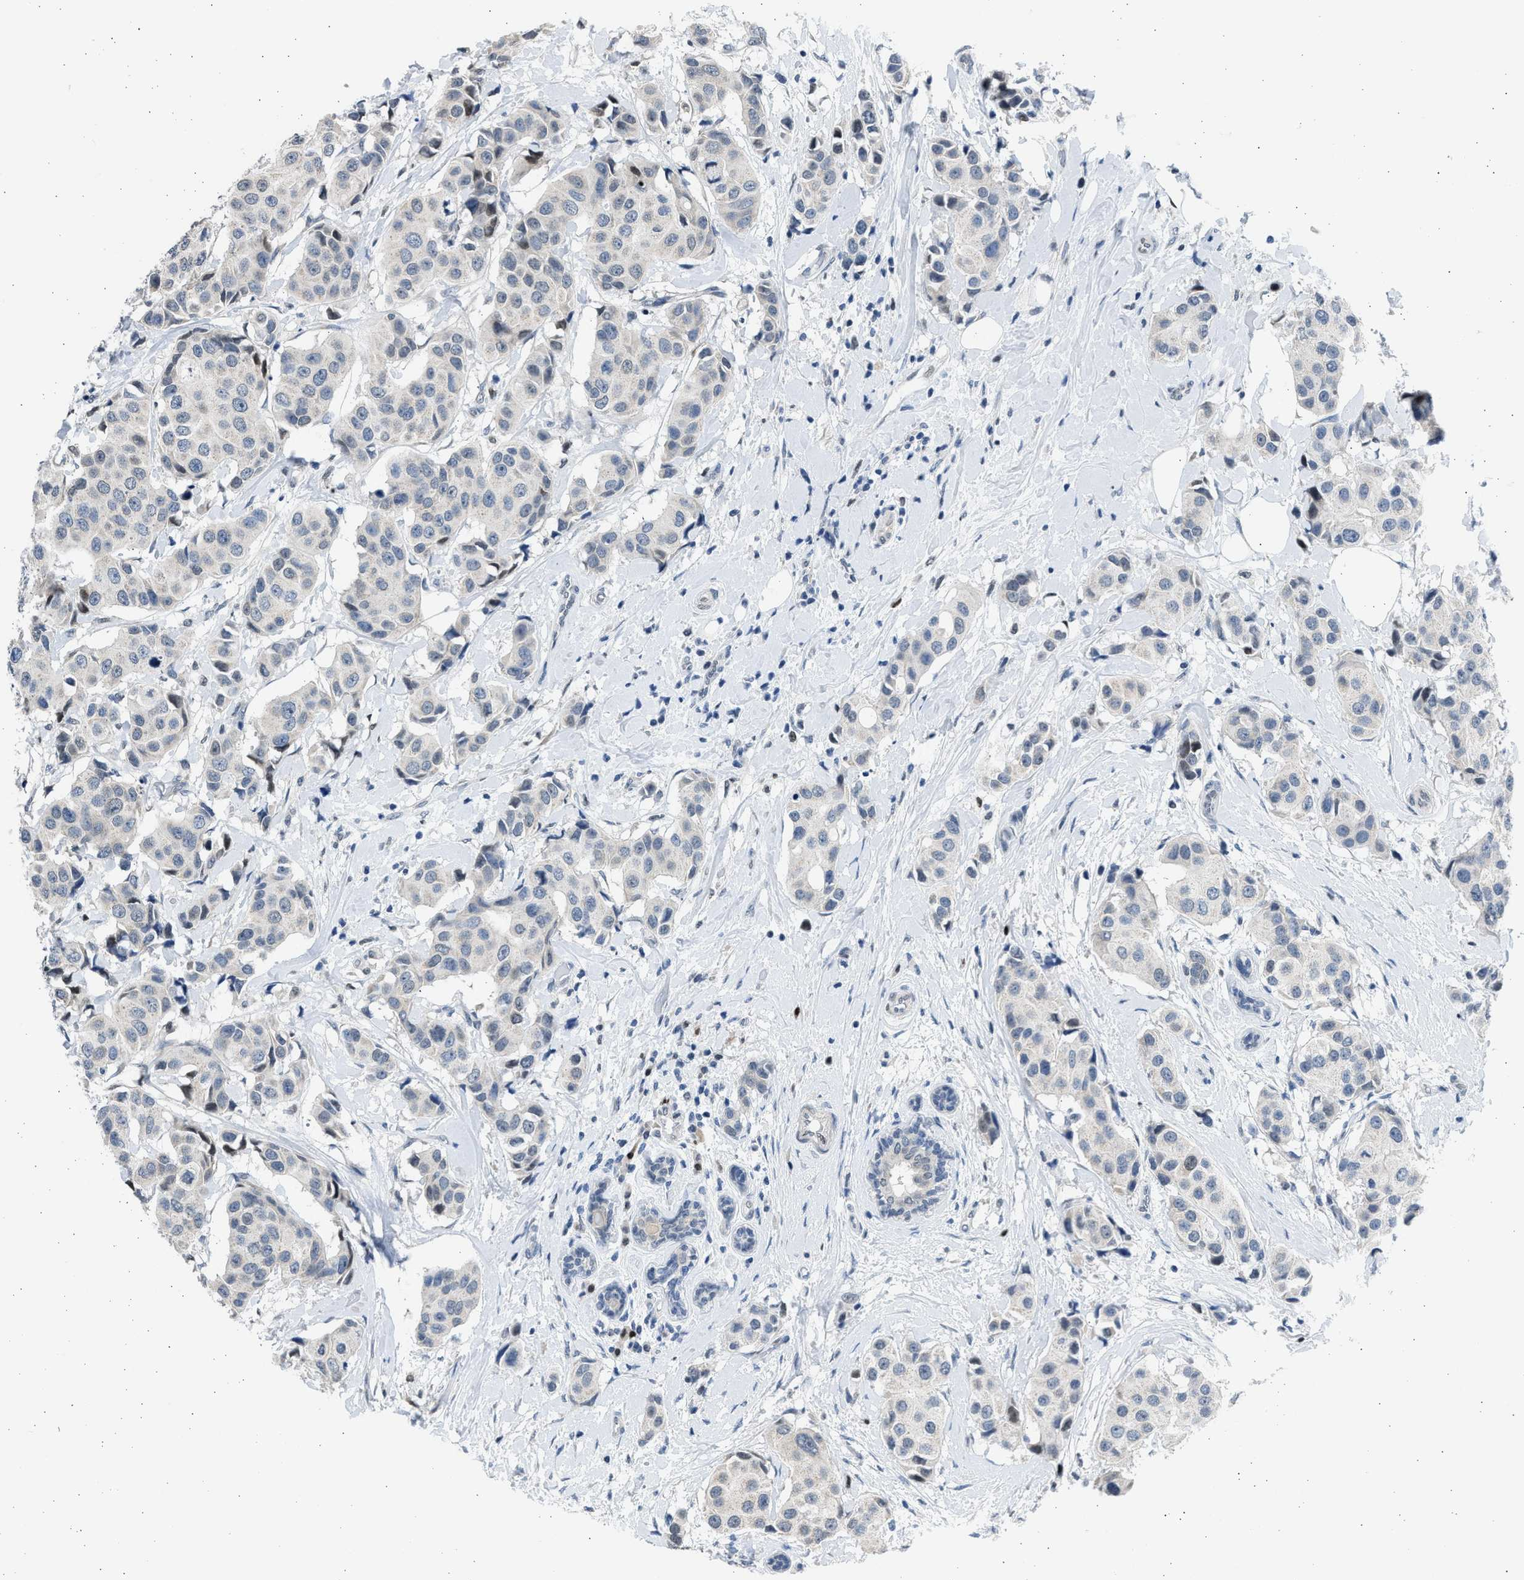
{"staining": {"intensity": "negative", "quantity": "none", "location": "none"}, "tissue": "breast cancer", "cell_type": "Tumor cells", "image_type": "cancer", "snomed": [{"axis": "morphology", "description": "Normal tissue, NOS"}, {"axis": "morphology", "description": "Duct carcinoma"}, {"axis": "topography", "description": "Breast"}], "caption": "Tumor cells are negative for protein expression in human intraductal carcinoma (breast). (Immunohistochemistry, brightfield microscopy, high magnification).", "gene": "HMGN3", "patient": {"sex": "female", "age": 39}}